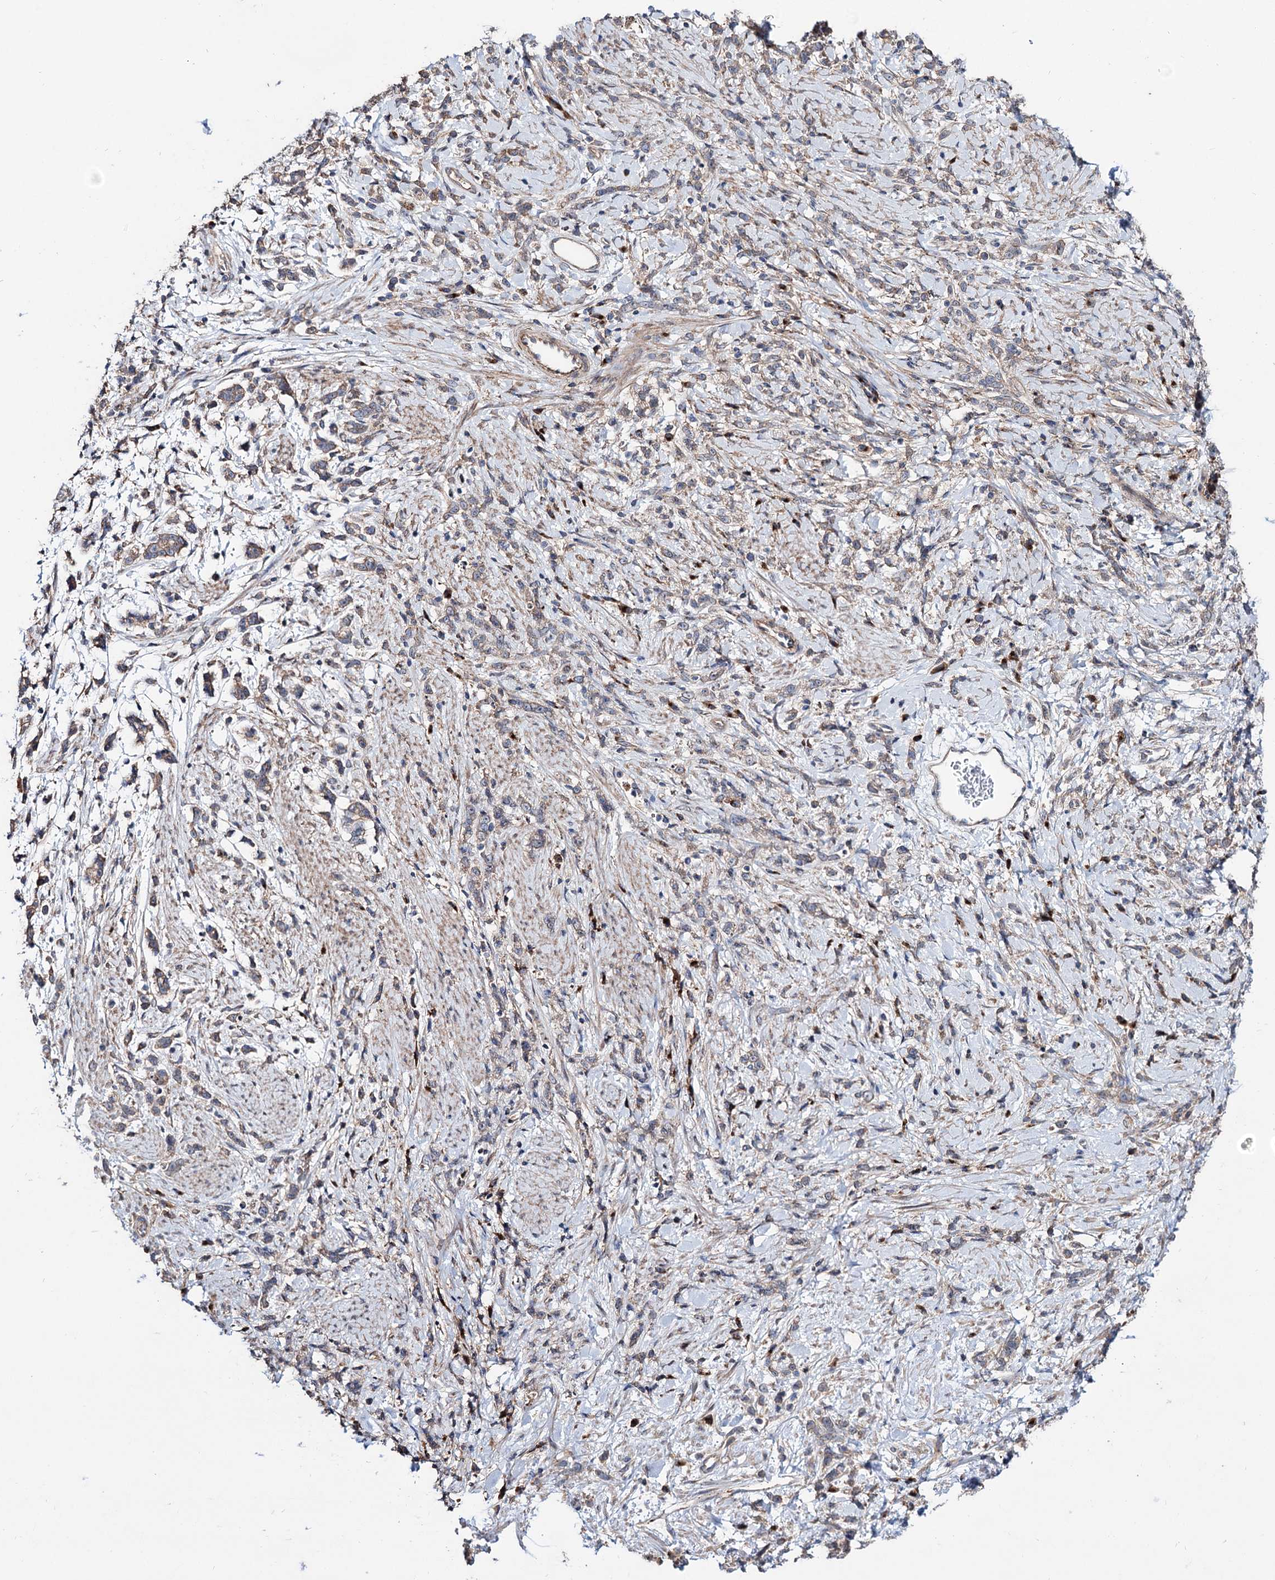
{"staining": {"intensity": "weak", "quantity": ">75%", "location": "cytoplasmic/membranous"}, "tissue": "stomach cancer", "cell_type": "Tumor cells", "image_type": "cancer", "snomed": [{"axis": "morphology", "description": "Adenocarcinoma, NOS"}, {"axis": "topography", "description": "Stomach"}], "caption": "Immunohistochemical staining of human stomach cancer shows low levels of weak cytoplasmic/membranous protein positivity in about >75% of tumor cells.", "gene": "SEC24A", "patient": {"sex": "female", "age": 60}}